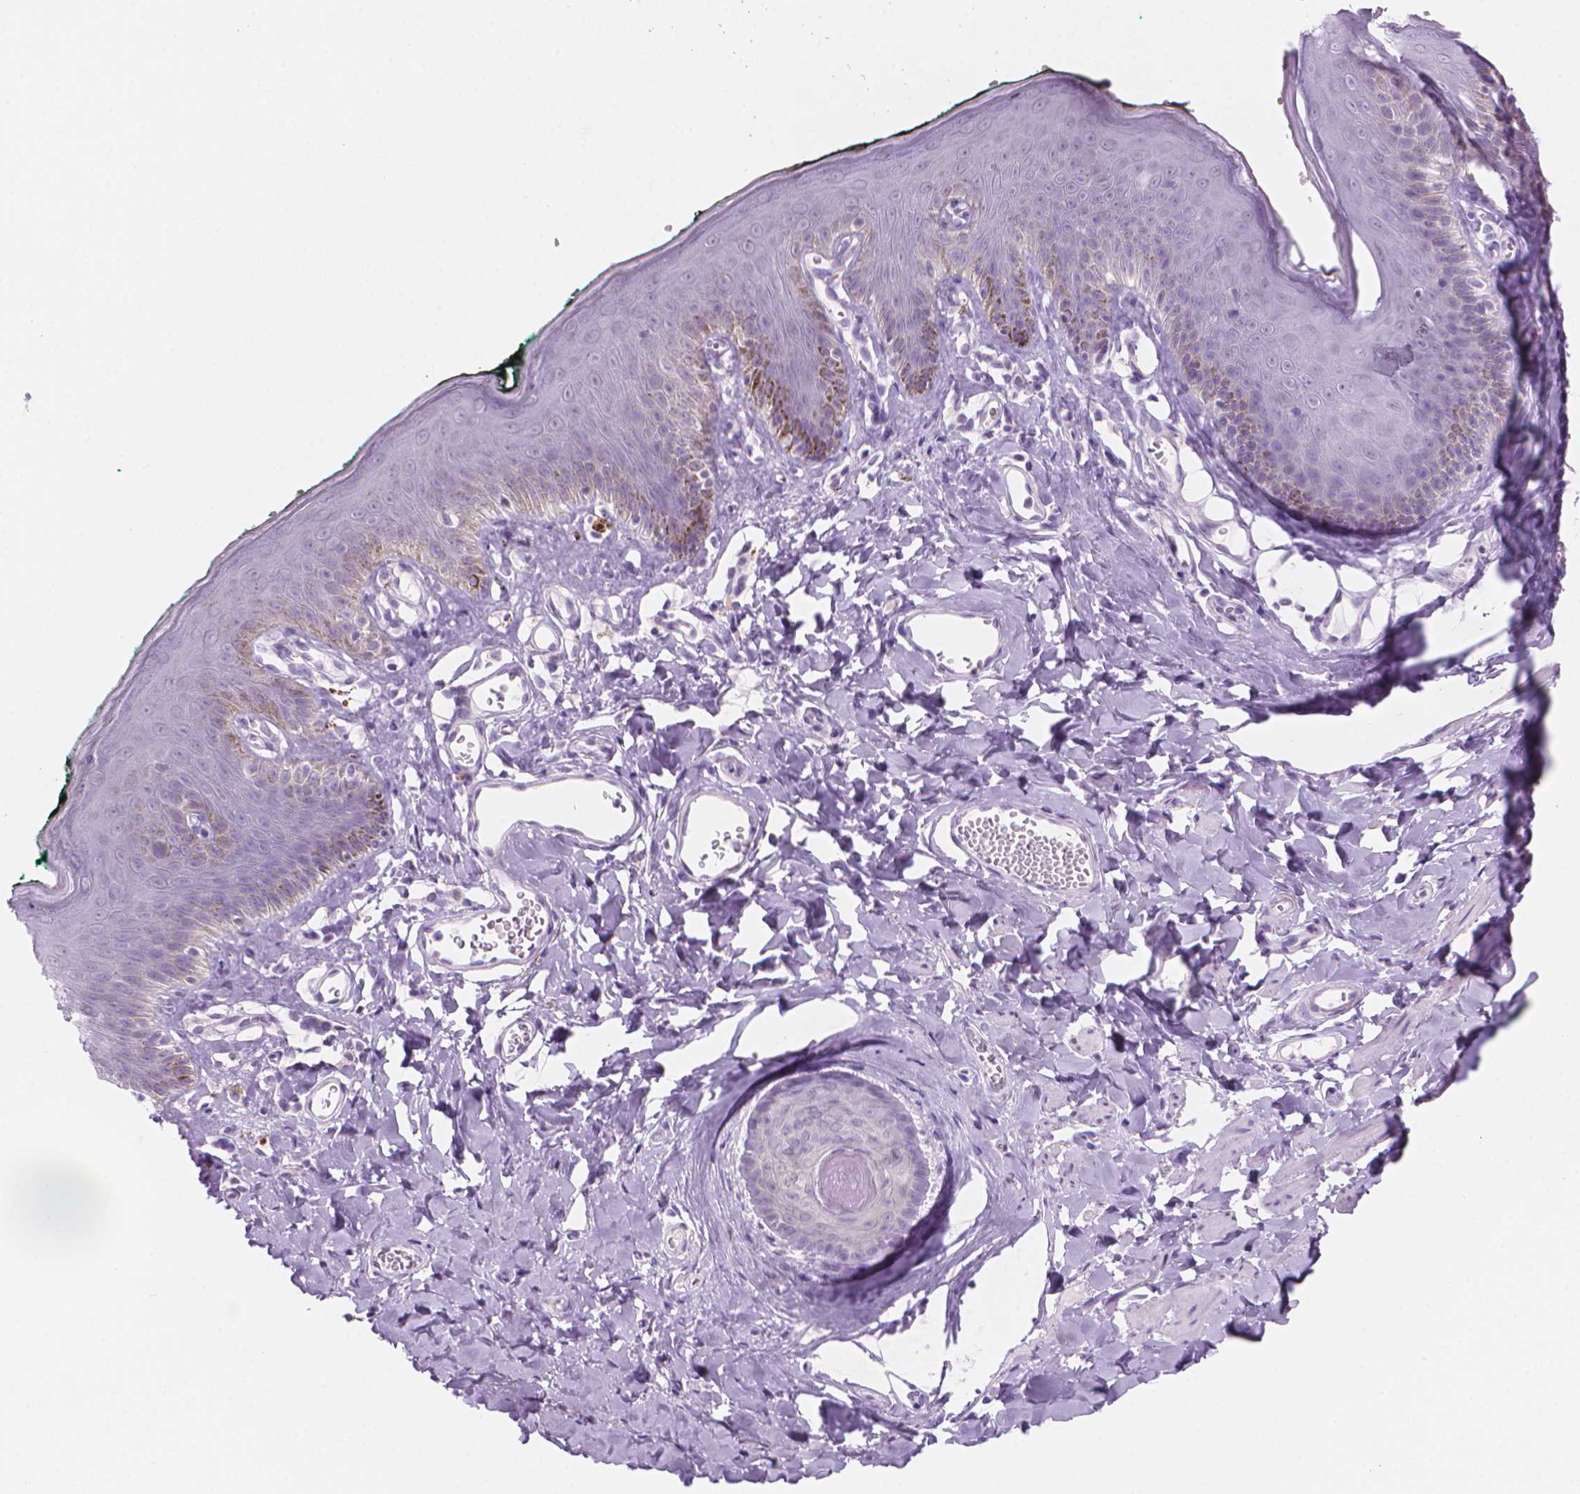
{"staining": {"intensity": "weak", "quantity": "<25%", "location": "cytoplasmic/membranous"}, "tissue": "skin", "cell_type": "Epidermal cells", "image_type": "normal", "snomed": [{"axis": "morphology", "description": "Normal tissue, NOS"}, {"axis": "topography", "description": "Vulva"}, {"axis": "topography", "description": "Peripheral nerve tissue"}], "caption": "Immunohistochemistry (IHC) histopathology image of benign skin: human skin stained with DAB displays no significant protein staining in epidermal cells.", "gene": "ENSG00000187186", "patient": {"sex": "female", "age": 66}}